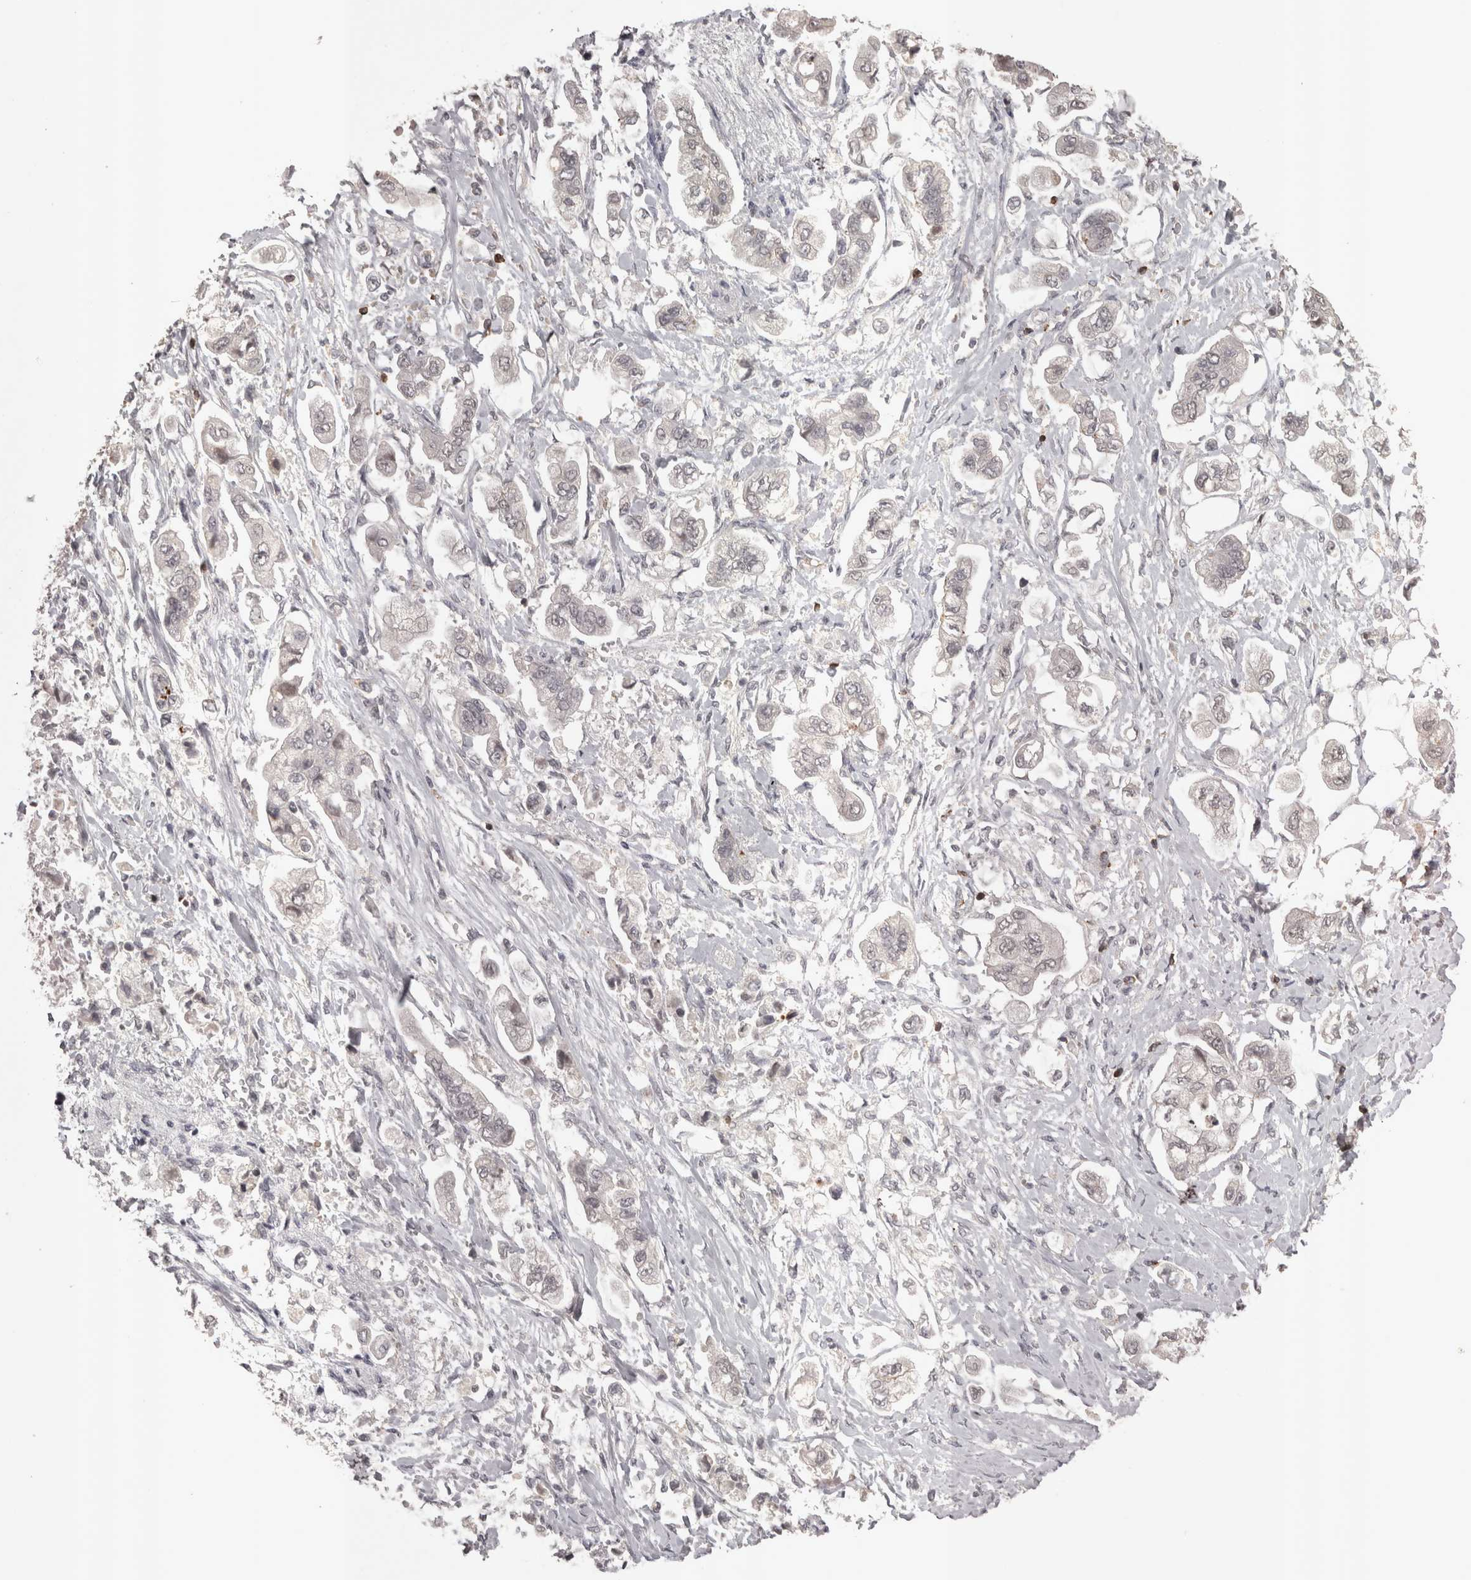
{"staining": {"intensity": "weak", "quantity": "<25%", "location": "nuclear"}, "tissue": "stomach cancer", "cell_type": "Tumor cells", "image_type": "cancer", "snomed": [{"axis": "morphology", "description": "Adenocarcinoma, NOS"}, {"axis": "topography", "description": "Stomach"}], "caption": "A photomicrograph of stomach adenocarcinoma stained for a protein displays no brown staining in tumor cells.", "gene": "SKAP1", "patient": {"sex": "male", "age": 62}}